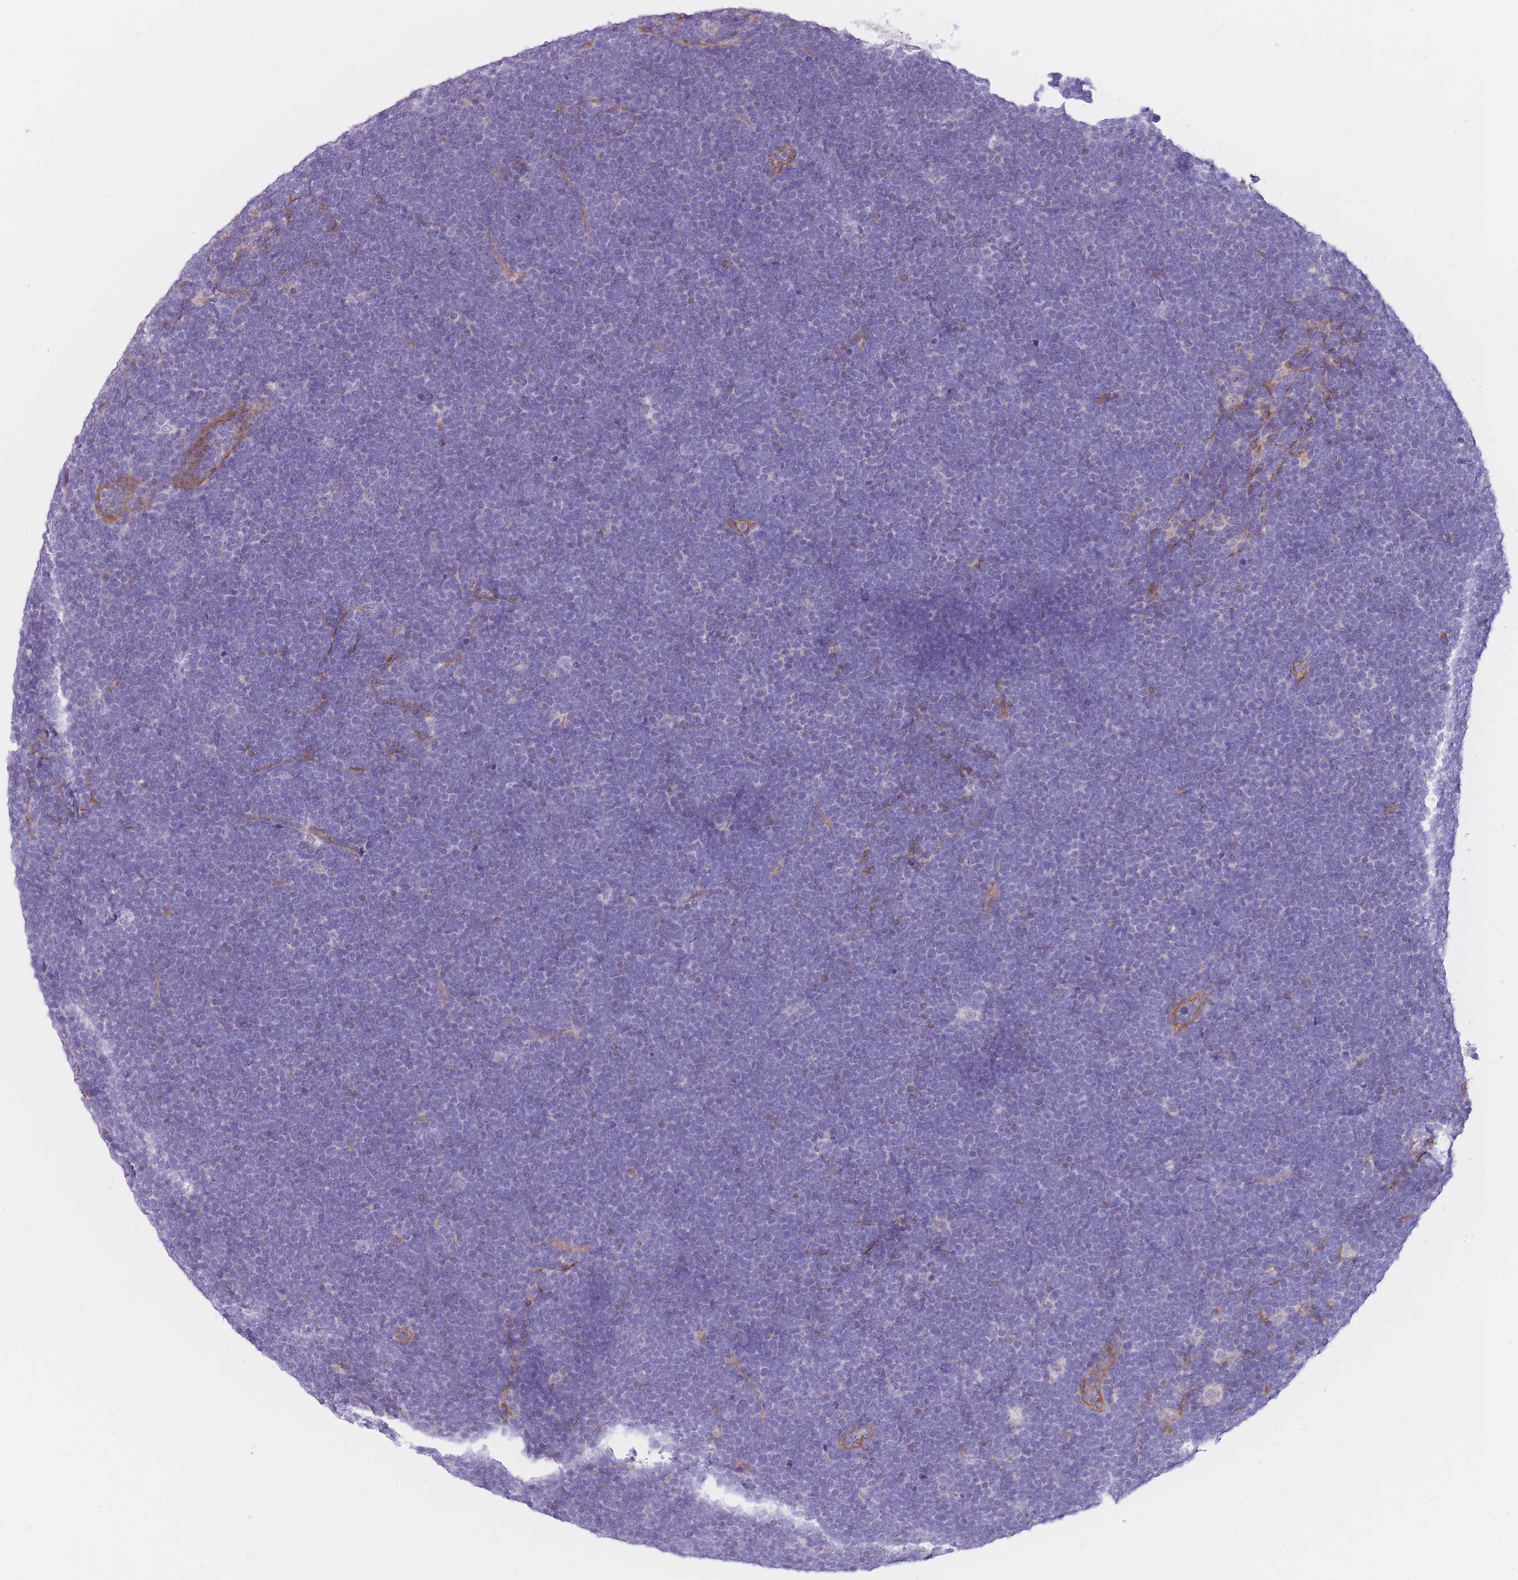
{"staining": {"intensity": "negative", "quantity": "none", "location": "none"}, "tissue": "lymphoma", "cell_type": "Tumor cells", "image_type": "cancer", "snomed": [{"axis": "morphology", "description": "Malignant lymphoma, non-Hodgkin's type, High grade"}, {"axis": "topography", "description": "Lymph node"}], "caption": "Malignant lymphoma, non-Hodgkin's type (high-grade) was stained to show a protein in brown. There is no significant staining in tumor cells. (Stains: DAB IHC with hematoxylin counter stain, Microscopy: brightfield microscopy at high magnification).", "gene": "SERPINB3", "patient": {"sex": "male", "age": 13}}